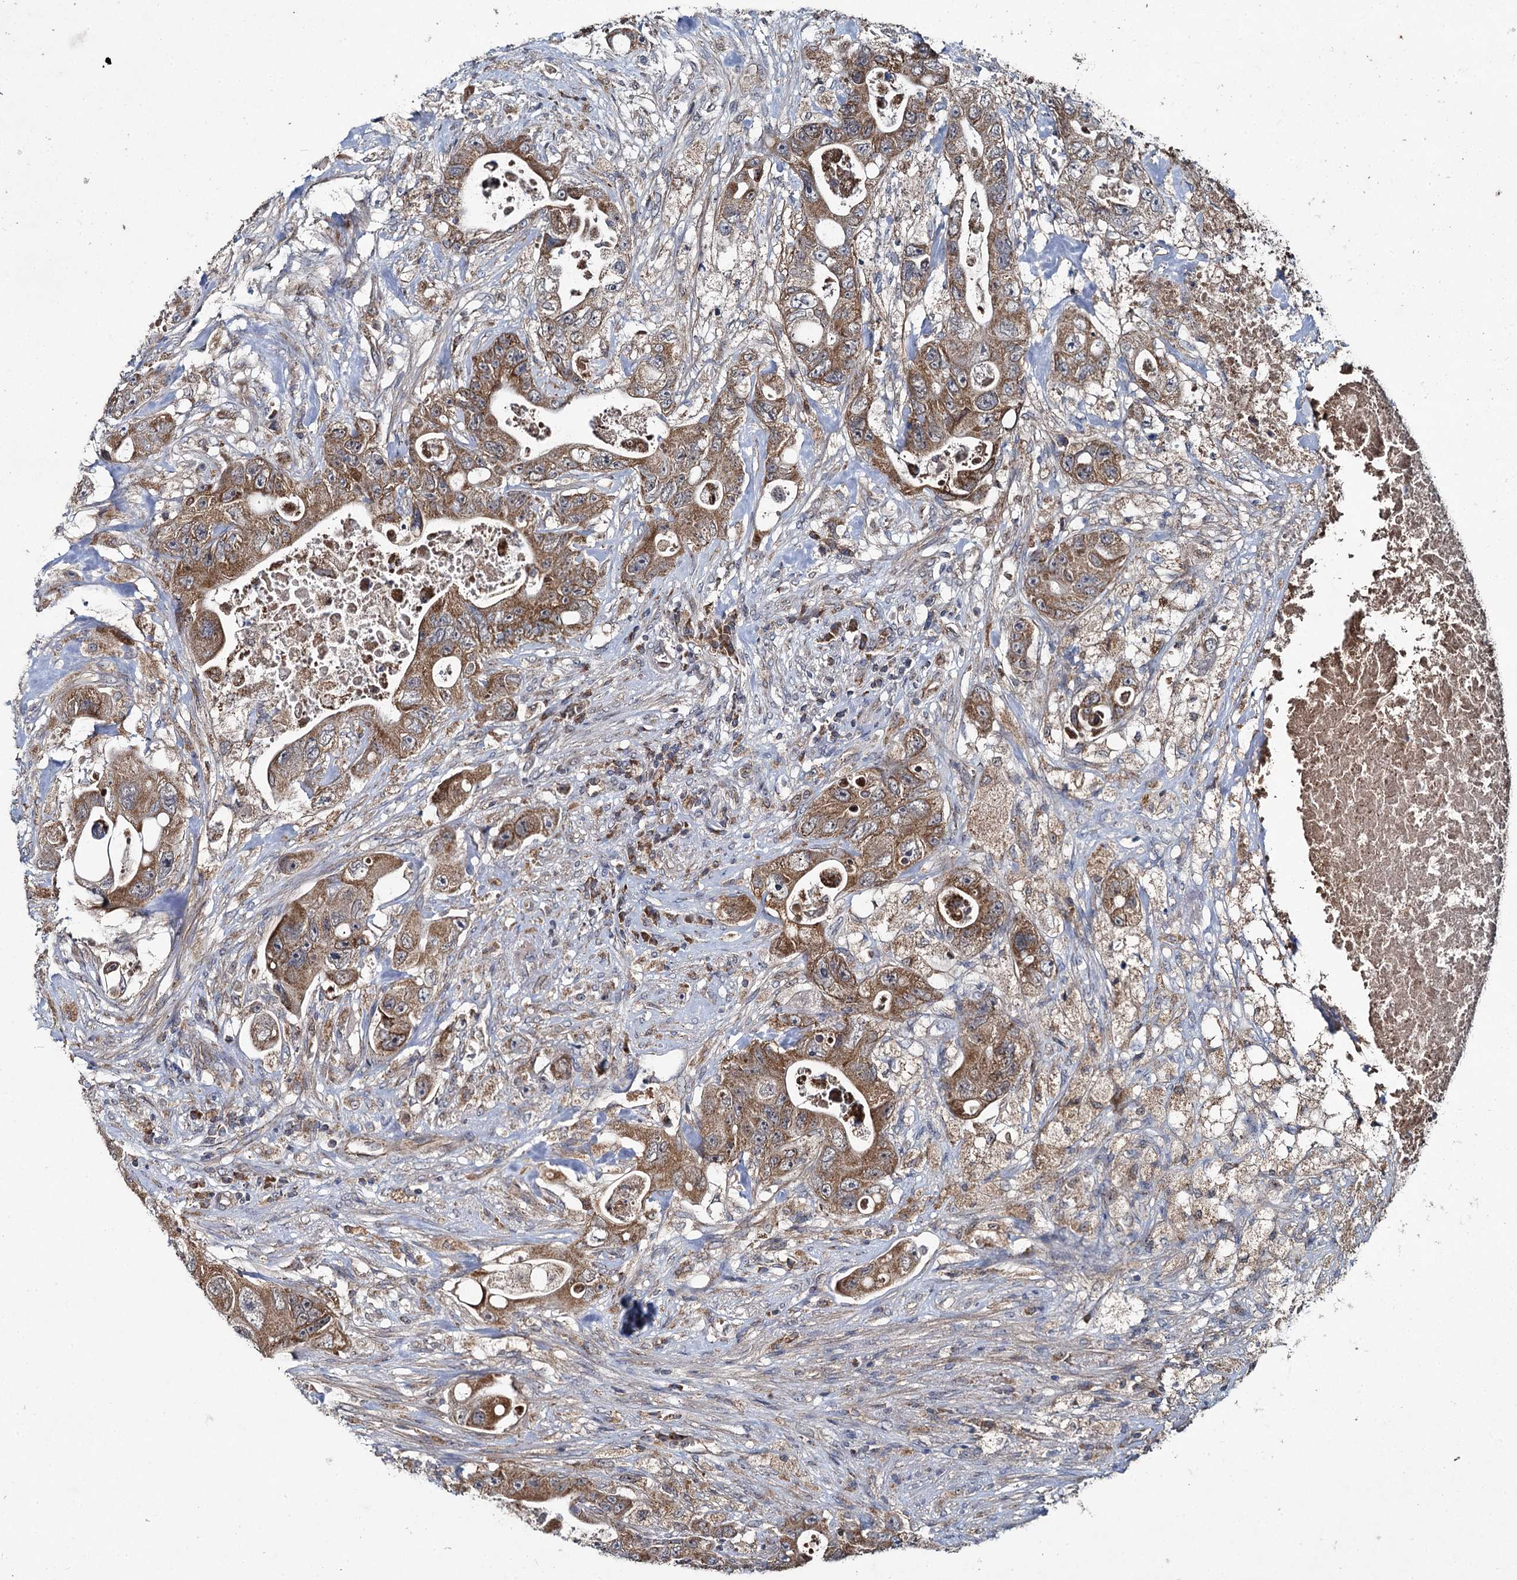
{"staining": {"intensity": "moderate", "quantity": ">75%", "location": "cytoplasmic/membranous"}, "tissue": "colorectal cancer", "cell_type": "Tumor cells", "image_type": "cancer", "snomed": [{"axis": "morphology", "description": "Adenocarcinoma, NOS"}, {"axis": "topography", "description": "Colon"}], "caption": "There is medium levels of moderate cytoplasmic/membranous staining in tumor cells of colorectal cancer (adenocarcinoma), as demonstrated by immunohistochemical staining (brown color).", "gene": "METTL4", "patient": {"sex": "female", "age": 46}}